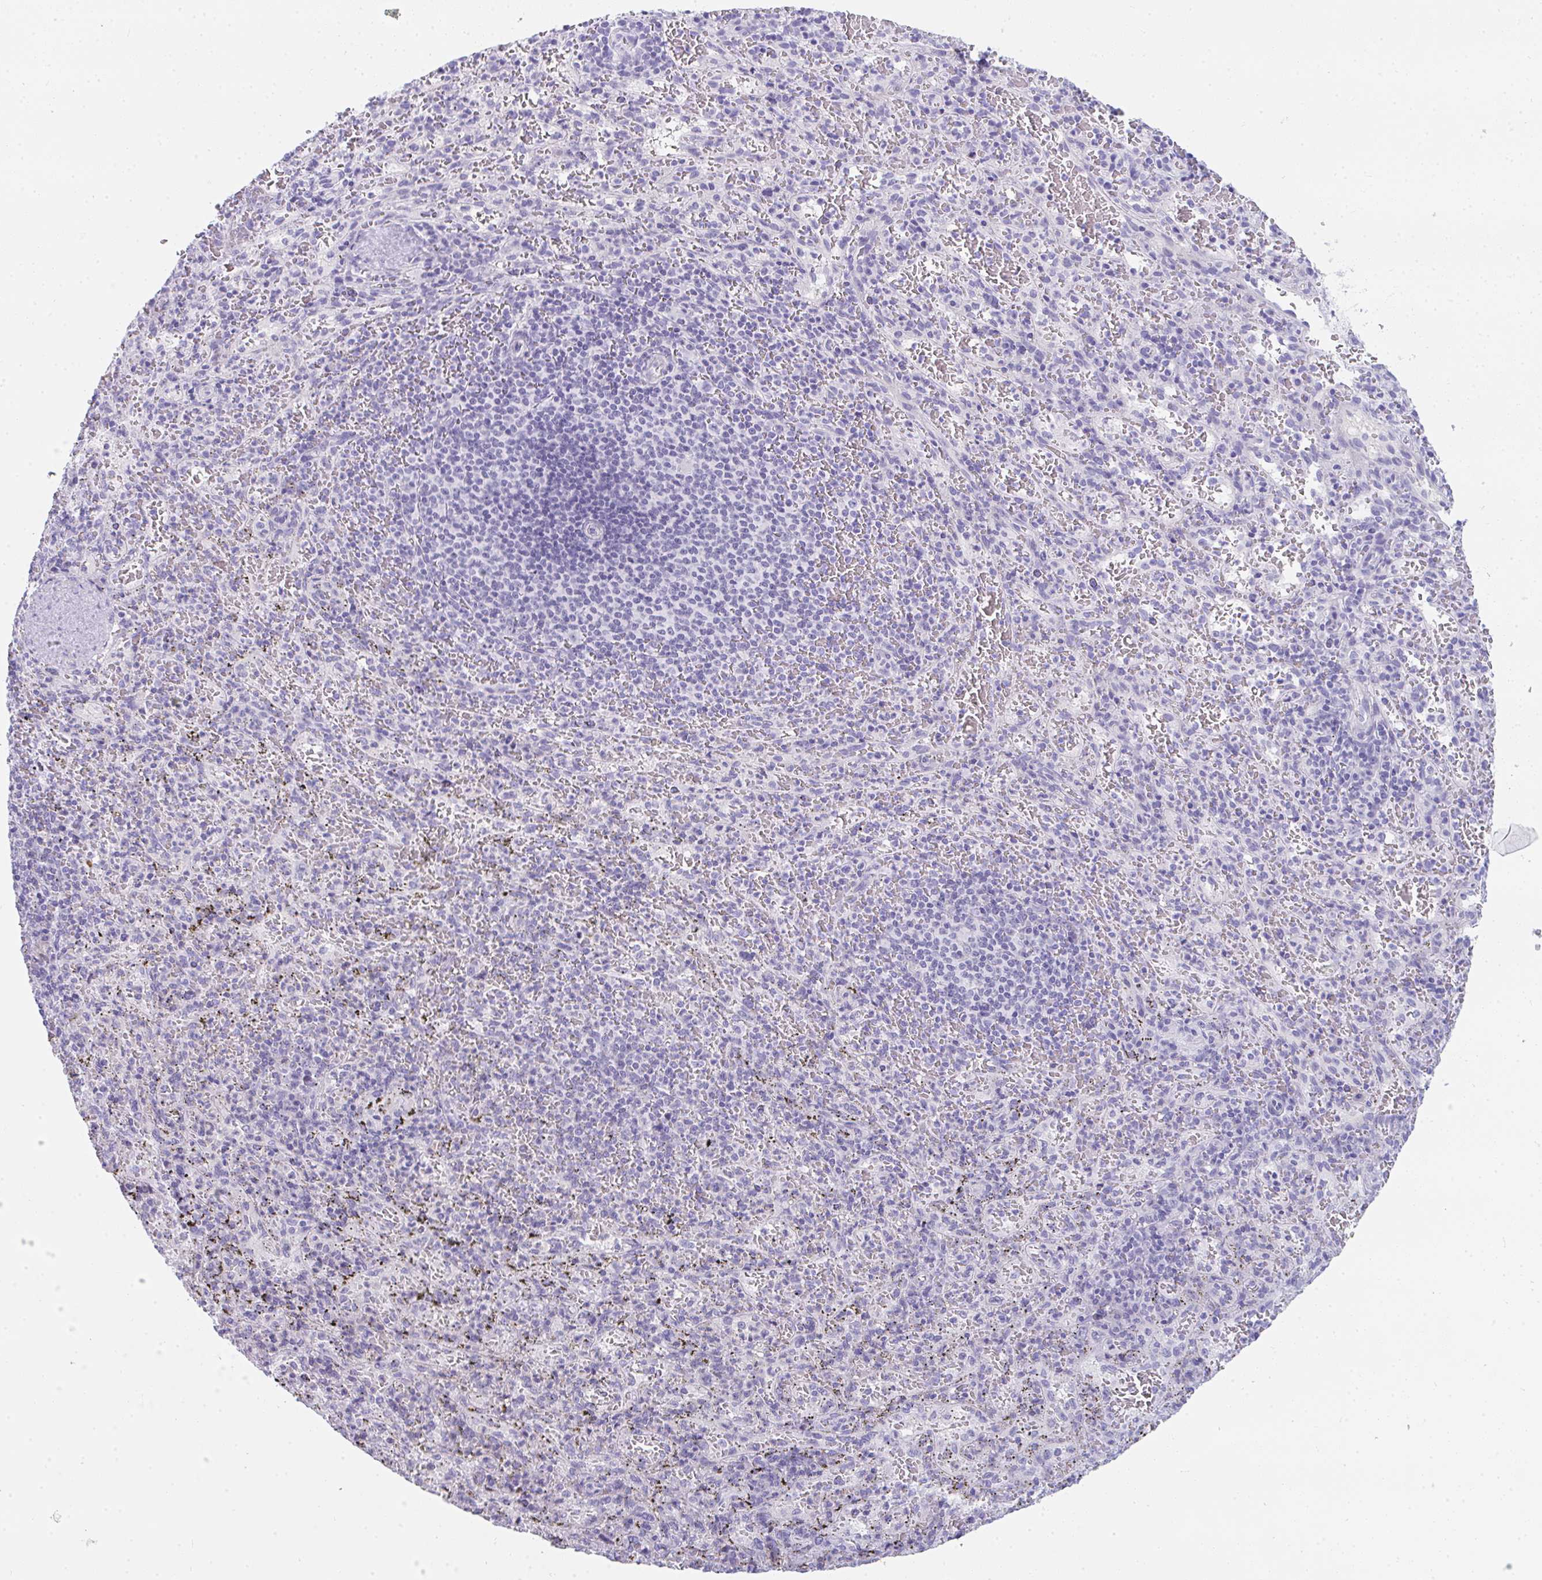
{"staining": {"intensity": "negative", "quantity": "none", "location": "none"}, "tissue": "spleen", "cell_type": "Cells in red pulp", "image_type": "normal", "snomed": [{"axis": "morphology", "description": "Normal tissue, NOS"}, {"axis": "topography", "description": "Spleen"}], "caption": "Immunohistochemistry of unremarkable spleen displays no expression in cells in red pulp.", "gene": "TTC30A", "patient": {"sex": "male", "age": 57}}